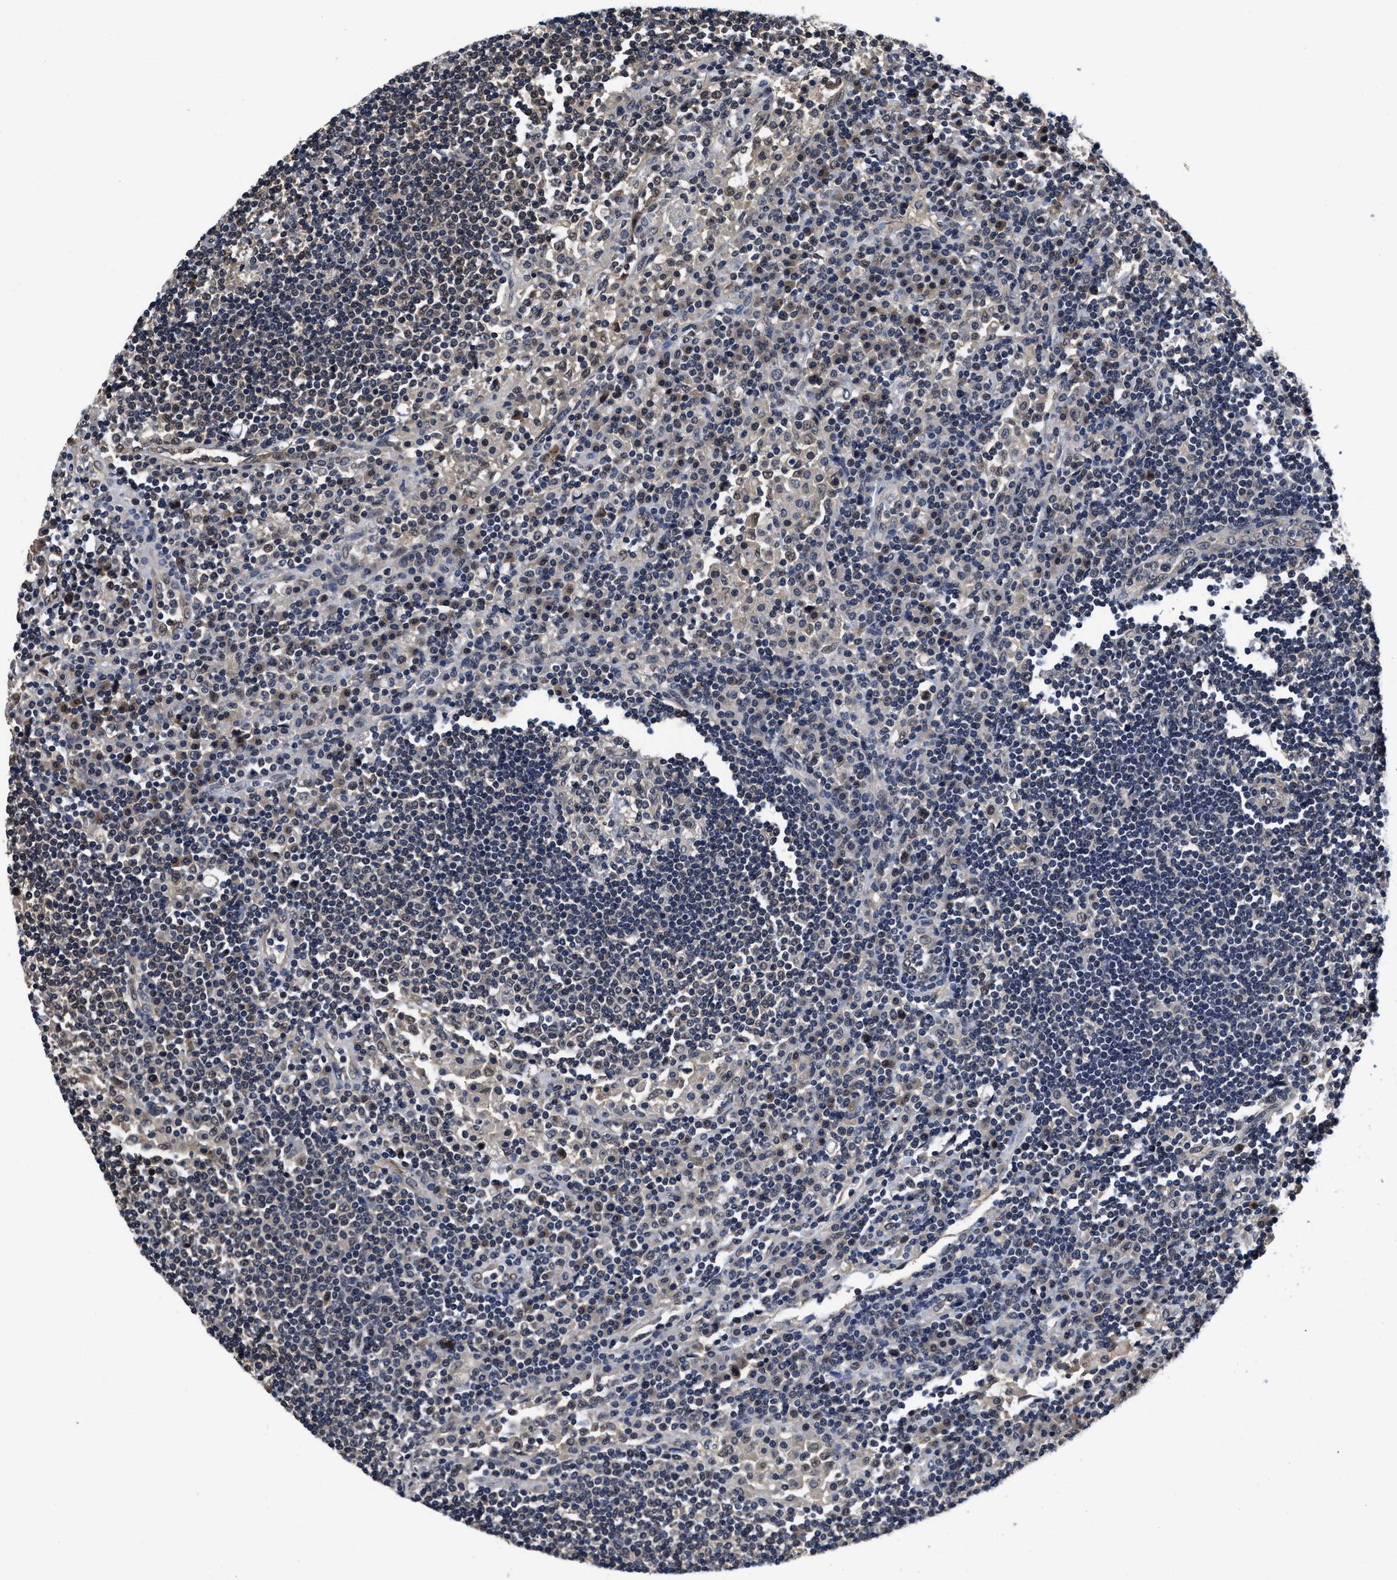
{"staining": {"intensity": "weak", "quantity": "<25%", "location": "nuclear"}, "tissue": "lymph node", "cell_type": "Germinal center cells", "image_type": "normal", "snomed": [{"axis": "morphology", "description": "Normal tissue, NOS"}, {"axis": "topography", "description": "Lymph node"}], "caption": "This is an IHC image of normal lymph node. There is no staining in germinal center cells.", "gene": "MCOLN2", "patient": {"sex": "female", "age": 53}}